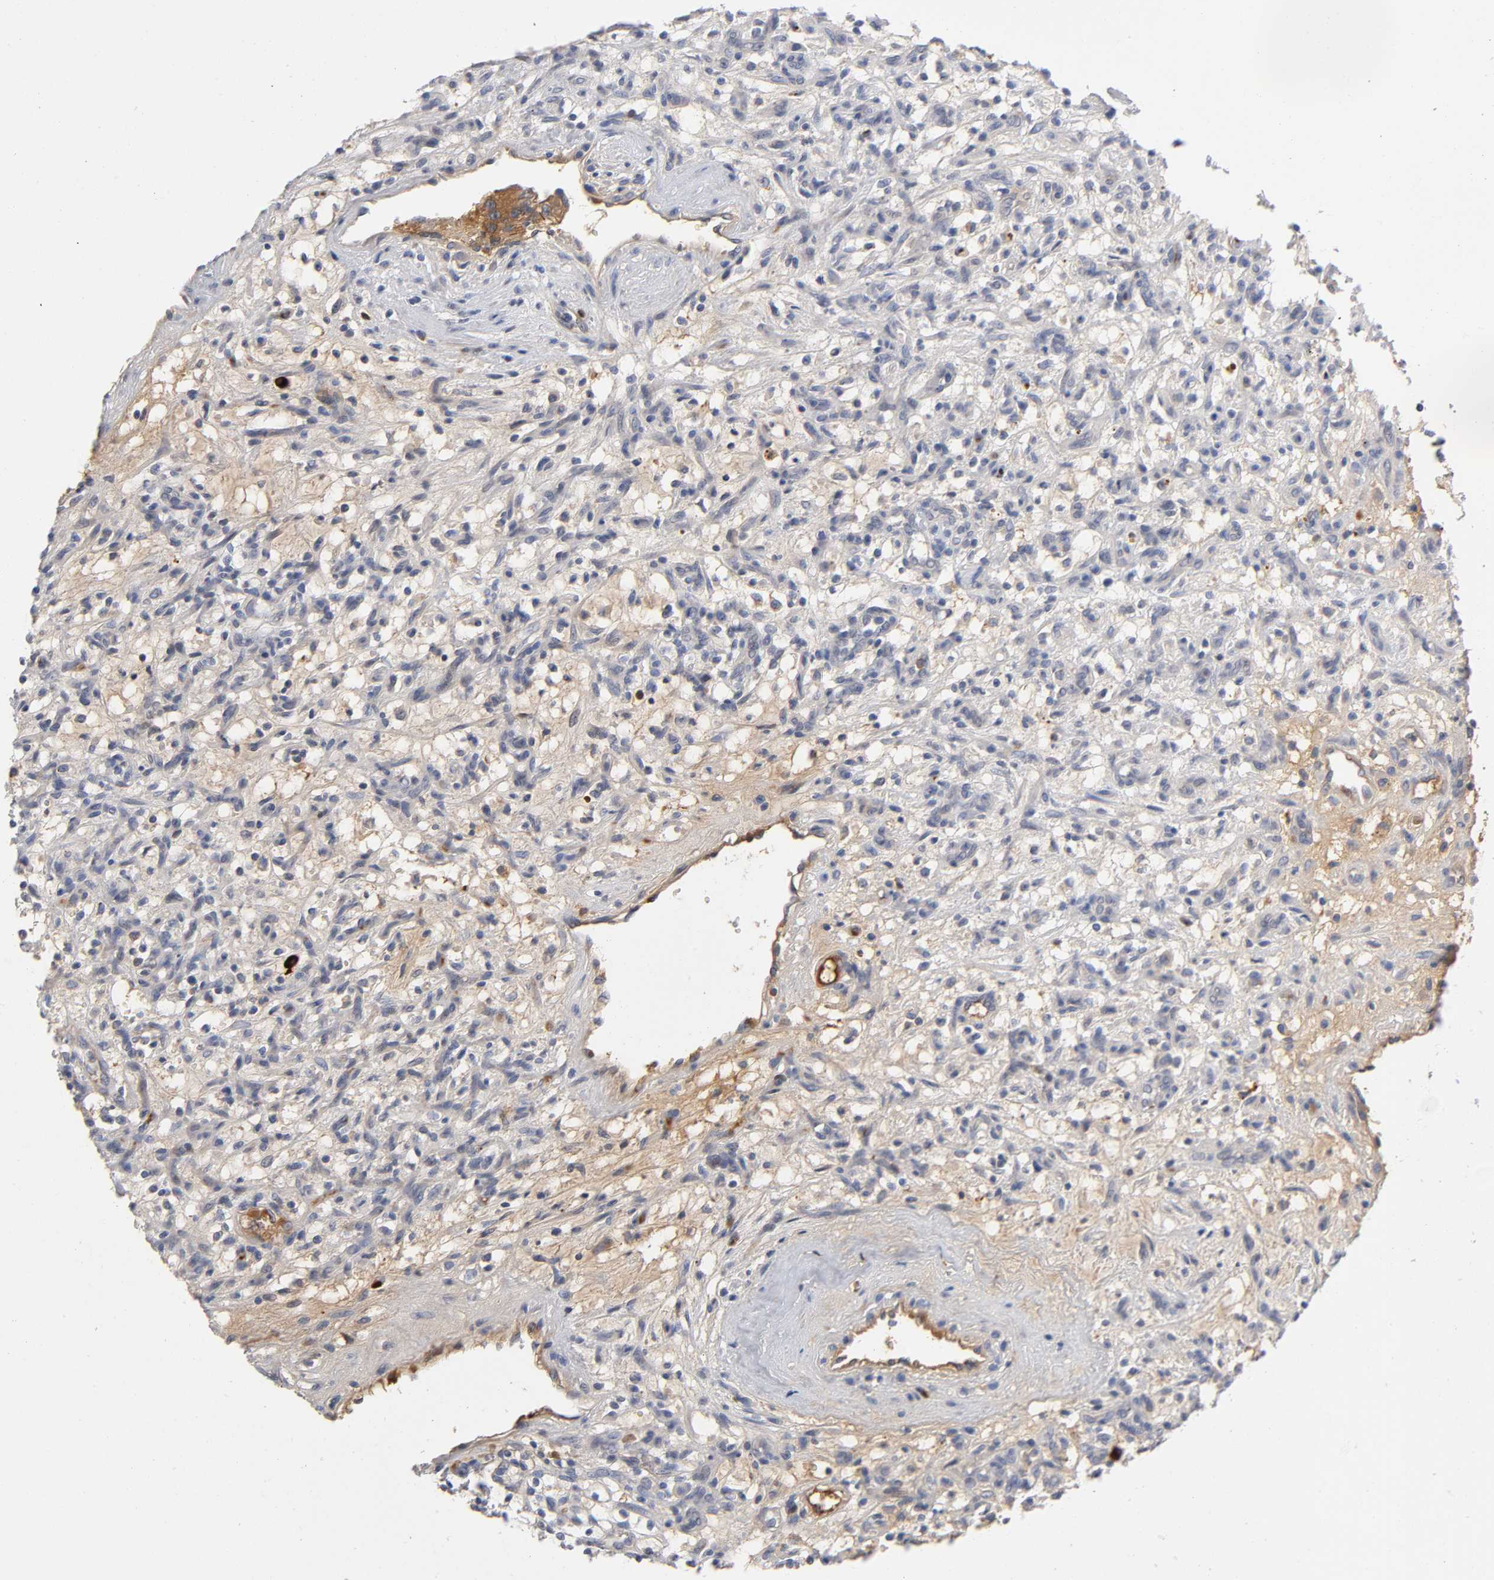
{"staining": {"intensity": "weak", "quantity": "25%-75%", "location": "cytoplasmic/membranous"}, "tissue": "renal cancer", "cell_type": "Tumor cells", "image_type": "cancer", "snomed": [{"axis": "morphology", "description": "Adenocarcinoma, NOS"}, {"axis": "topography", "description": "Kidney"}], "caption": "A low amount of weak cytoplasmic/membranous staining is appreciated in approximately 25%-75% of tumor cells in adenocarcinoma (renal) tissue.", "gene": "NOVA1", "patient": {"sex": "female", "age": 57}}